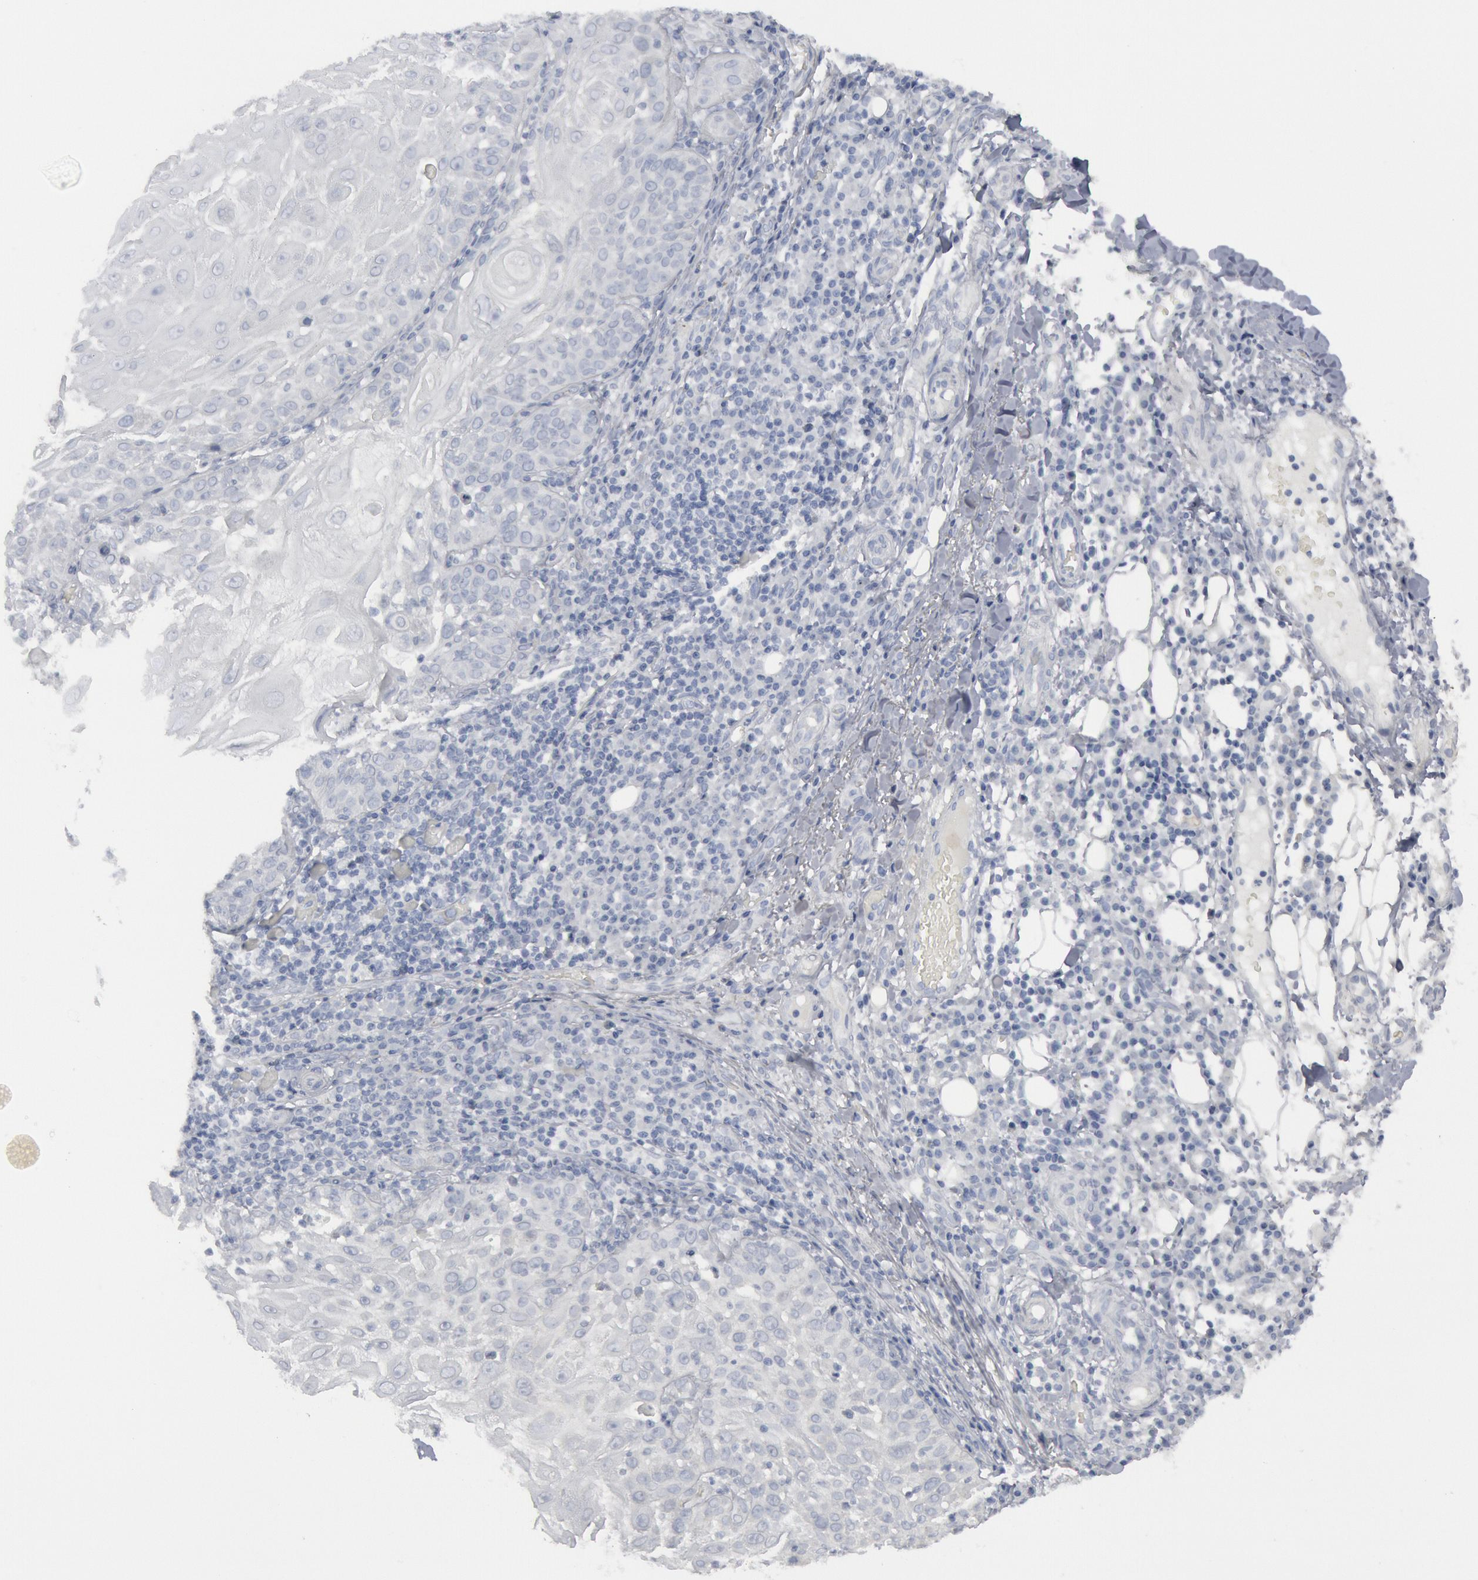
{"staining": {"intensity": "negative", "quantity": "none", "location": "none"}, "tissue": "skin cancer", "cell_type": "Tumor cells", "image_type": "cancer", "snomed": [{"axis": "morphology", "description": "Squamous cell carcinoma, NOS"}, {"axis": "topography", "description": "Skin"}], "caption": "This is a image of immunohistochemistry staining of squamous cell carcinoma (skin), which shows no staining in tumor cells.", "gene": "DMC1", "patient": {"sex": "female", "age": 89}}